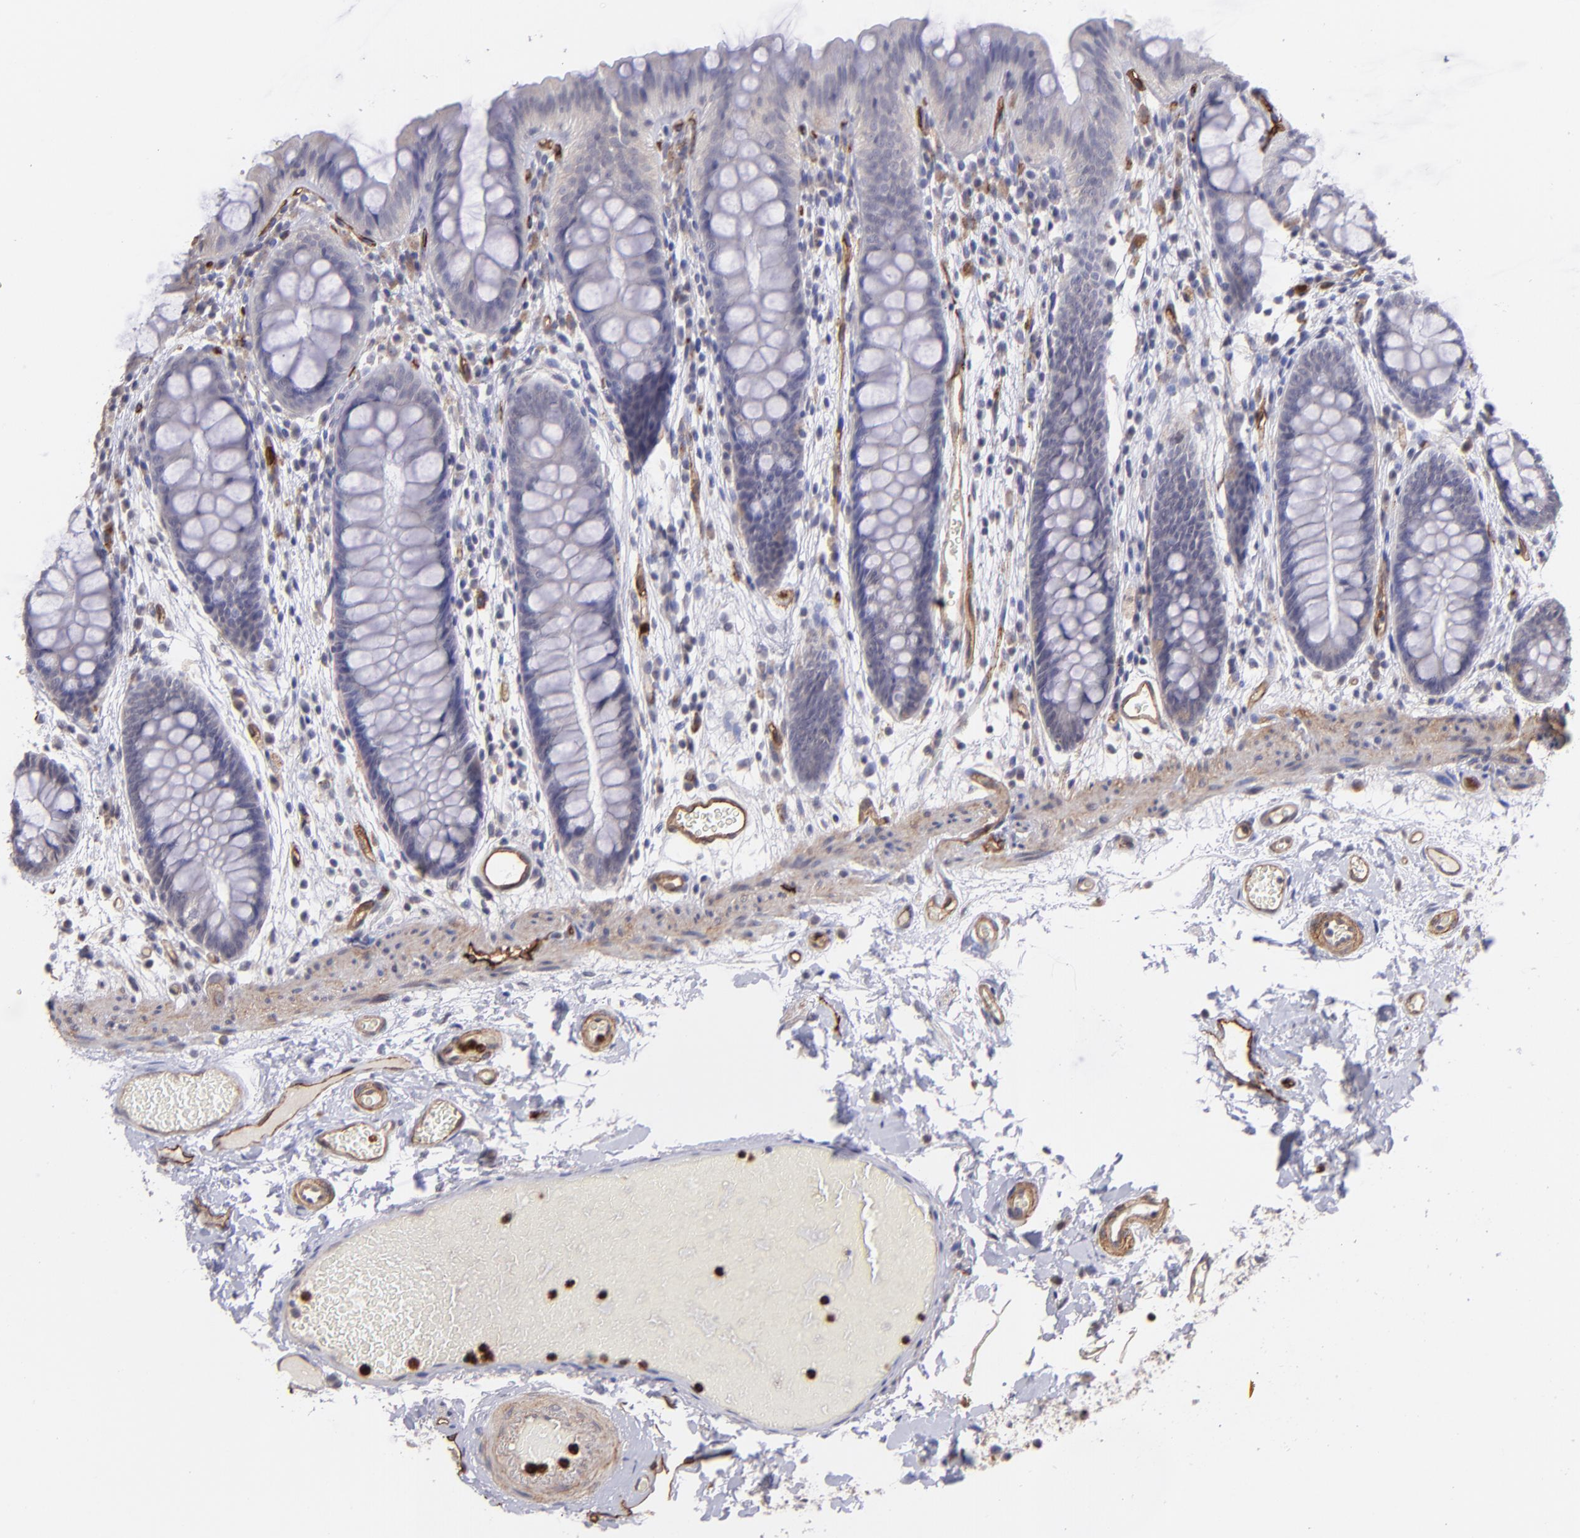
{"staining": {"intensity": "moderate", "quantity": ">75%", "location": "cytoplasmic/membranous"}, "tissue": "colon", "cell_type": "Endothelial cells", "image_type": "normal", "snomed": [{"axis": "morphology", "description": "Normal tissue, NOS"}, {"axis": "topography", "description": "Smooth muscle"}, {"axis": "topography", "description": "Colon"}], "caption": "Approximately >75% of endothelial cells in normal human colon display moderate cytoplasmic/membranous protein staining as visualized by brown immunohistochemical staining.", "gene": "DYSF", "patient": {"sex": "male", "age": 67}}